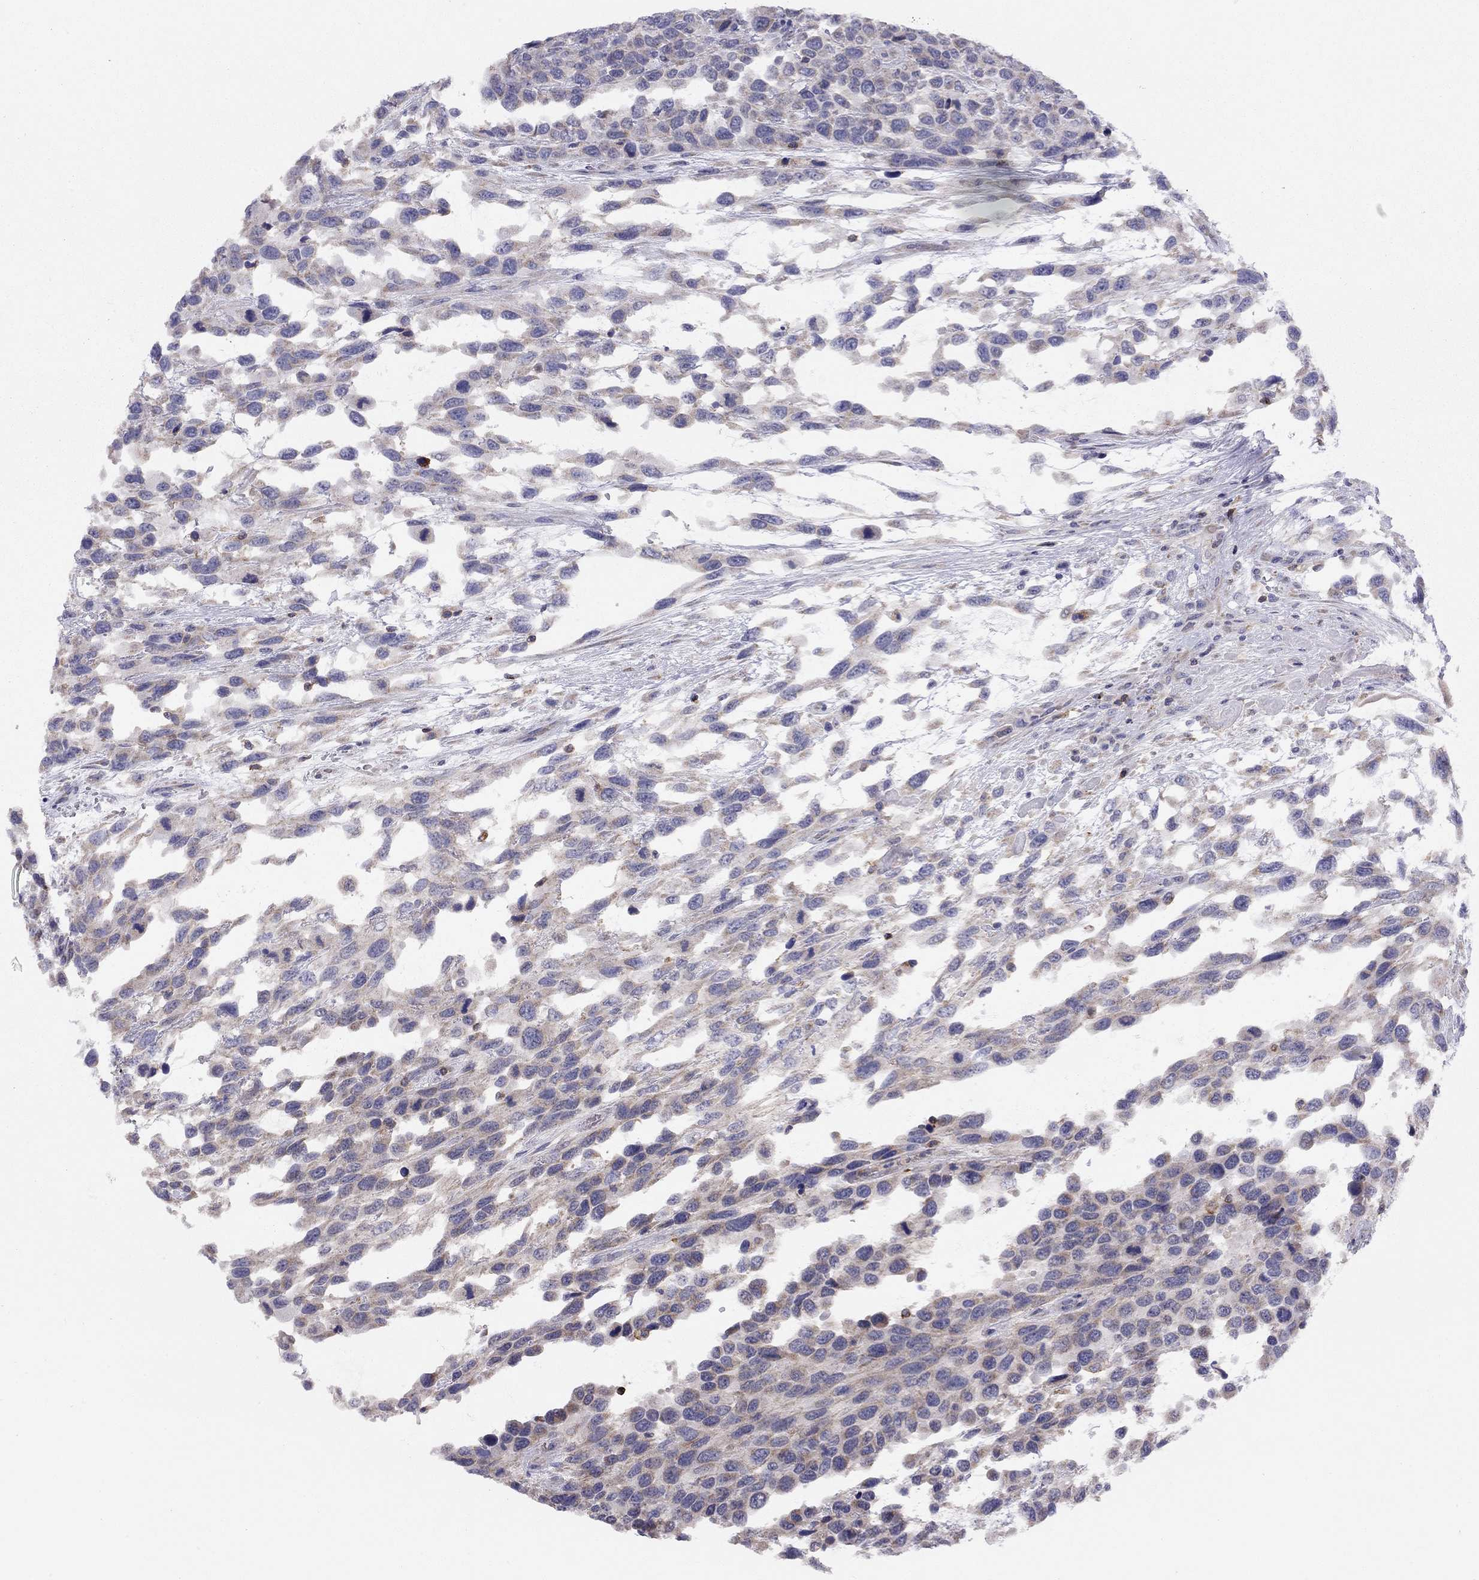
{"staining": {"intensity": "weak", "quantity": "<25%", "location": "cytoplasmic/membranous"}, "tissue": "urothelial cancer", "cell_type": "Tumor cells", "image_type": "cancer", "snomed": [{"axis": "morphology", "description": "Urothelial carcinoma, High grade"}, {"axis": "topography", "description": "Urinary bladder"}], "caption": "Tumor cells are negative for brown protein staining in urothelial cancer. (IHC, brightfield microscopy, high magnification).", "gene": "CITED1", "patient": {"sex": "female", "age": 70}}